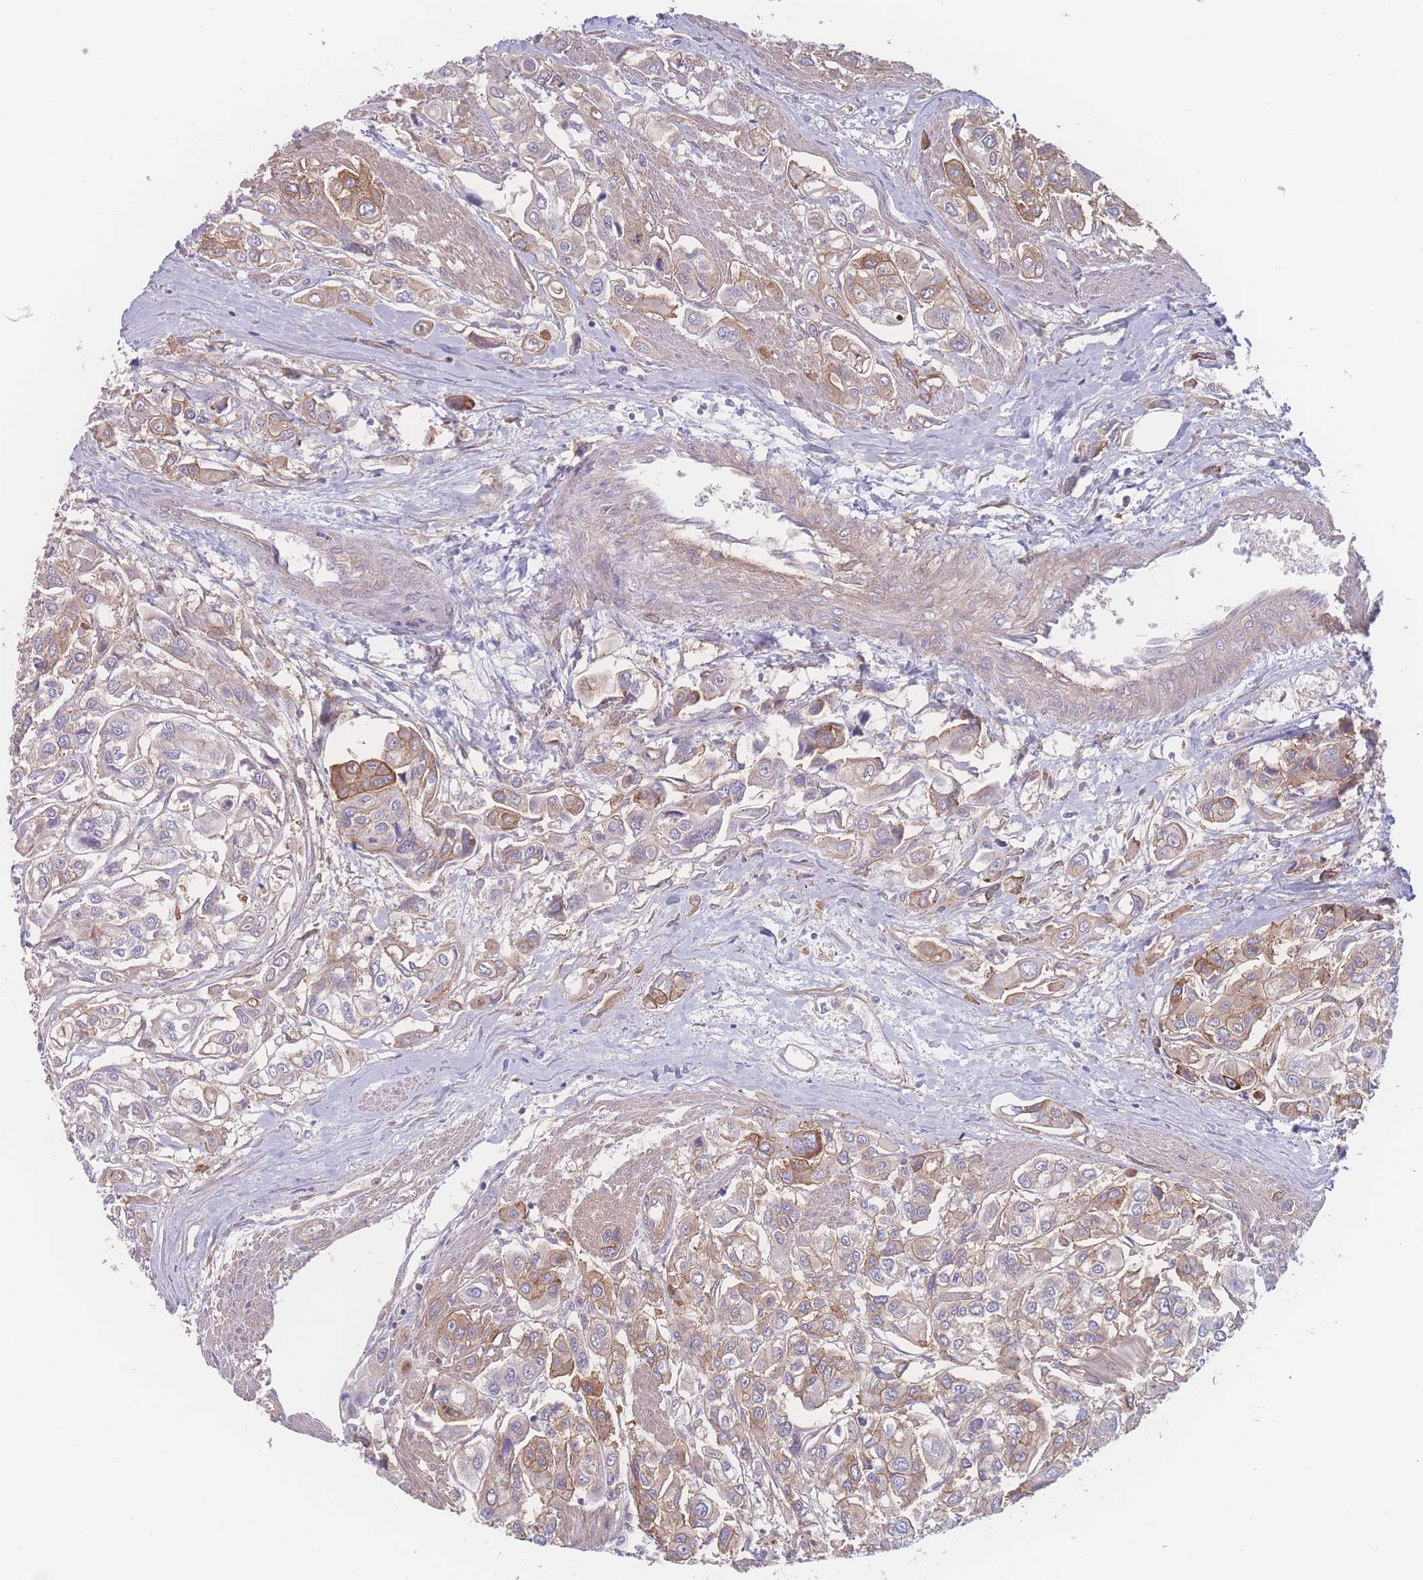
{"staining": {"intensity": "moderate", "quantity": "<25%", "location": "cytoplasmic/membranous"}, "tissue": "urothelial cancer", "cell_type": "Tumor cells", "image_type": "cancer", "snomed": [{"axis": "morphology", "description": "Urothelial carcinoma, High grade"}, {"axis": "topography", "description": "Urinary bladder"}], "caption": "Protein staining by IHC demonstrates moderate cytoplasmic/membranous positivity in approximately <25% of tumor cells in high-grade urothelial carcinoma. Using DAB (brown) and hematoxylin (blue) stains, captured at high magnification using brightfield microscopy.", "gene": "CFAP97", "patient": {"sex": "male", "age": 67}}